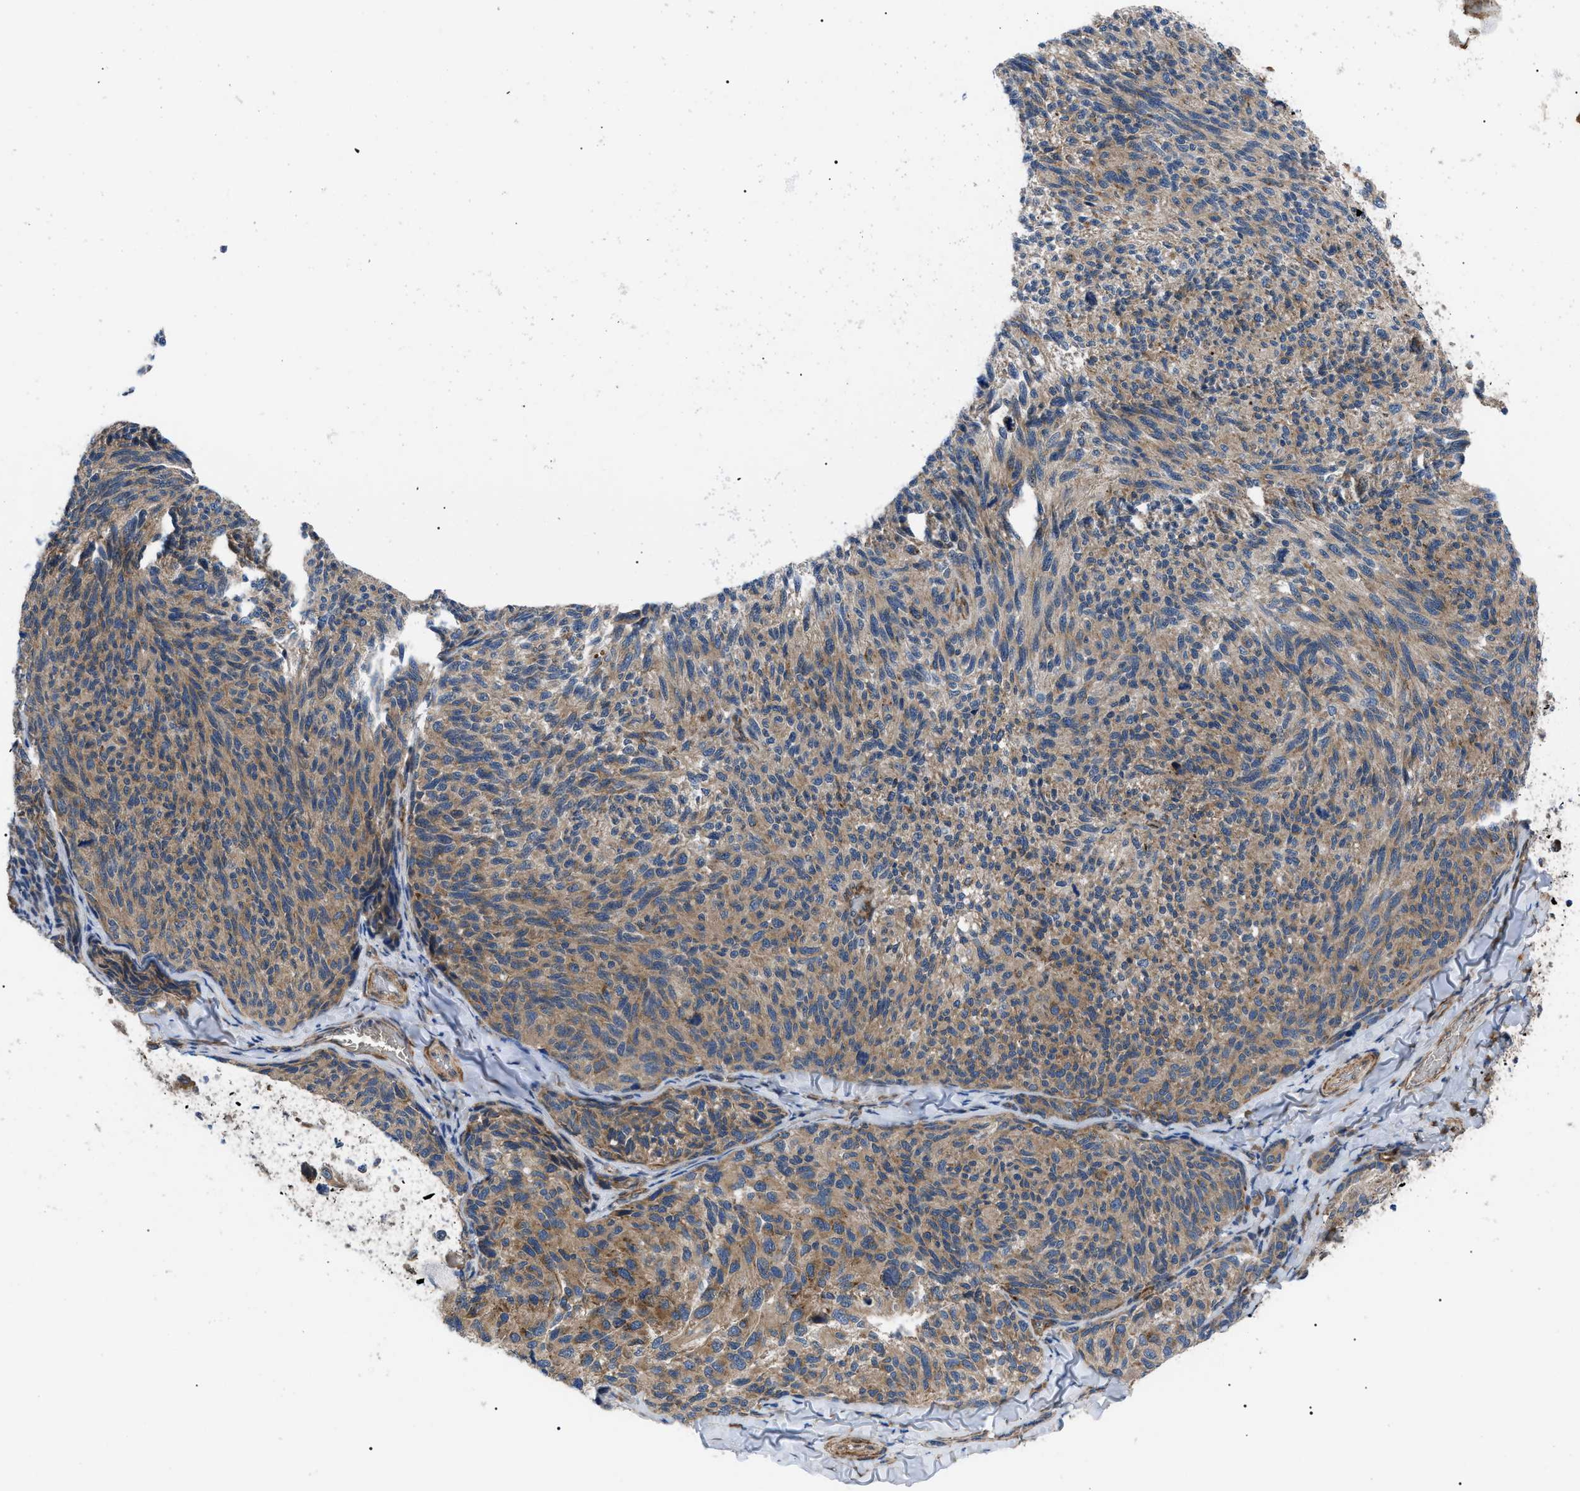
{"staining": {"intensity": "moderate", "quantity": ">75%", "location": "cytoplasmic/membranous"}, "tissue": "melanoma", "cell_type": "Tumor cells", "image_type": "cancer", "snomed": [{"axis": "morphology", "description": "Malignant melanoma, NOS"}, {"axis": "topography", "description": "Skin"}], "caption": "Tumor cells display moderate cytoplasmic/membranous expression in about >75% of cells in melanoma. (IHC, brightfield microscopy, high magnification).", "gene": "MYO10", "patient": {"sex": "female", "age": 73}}